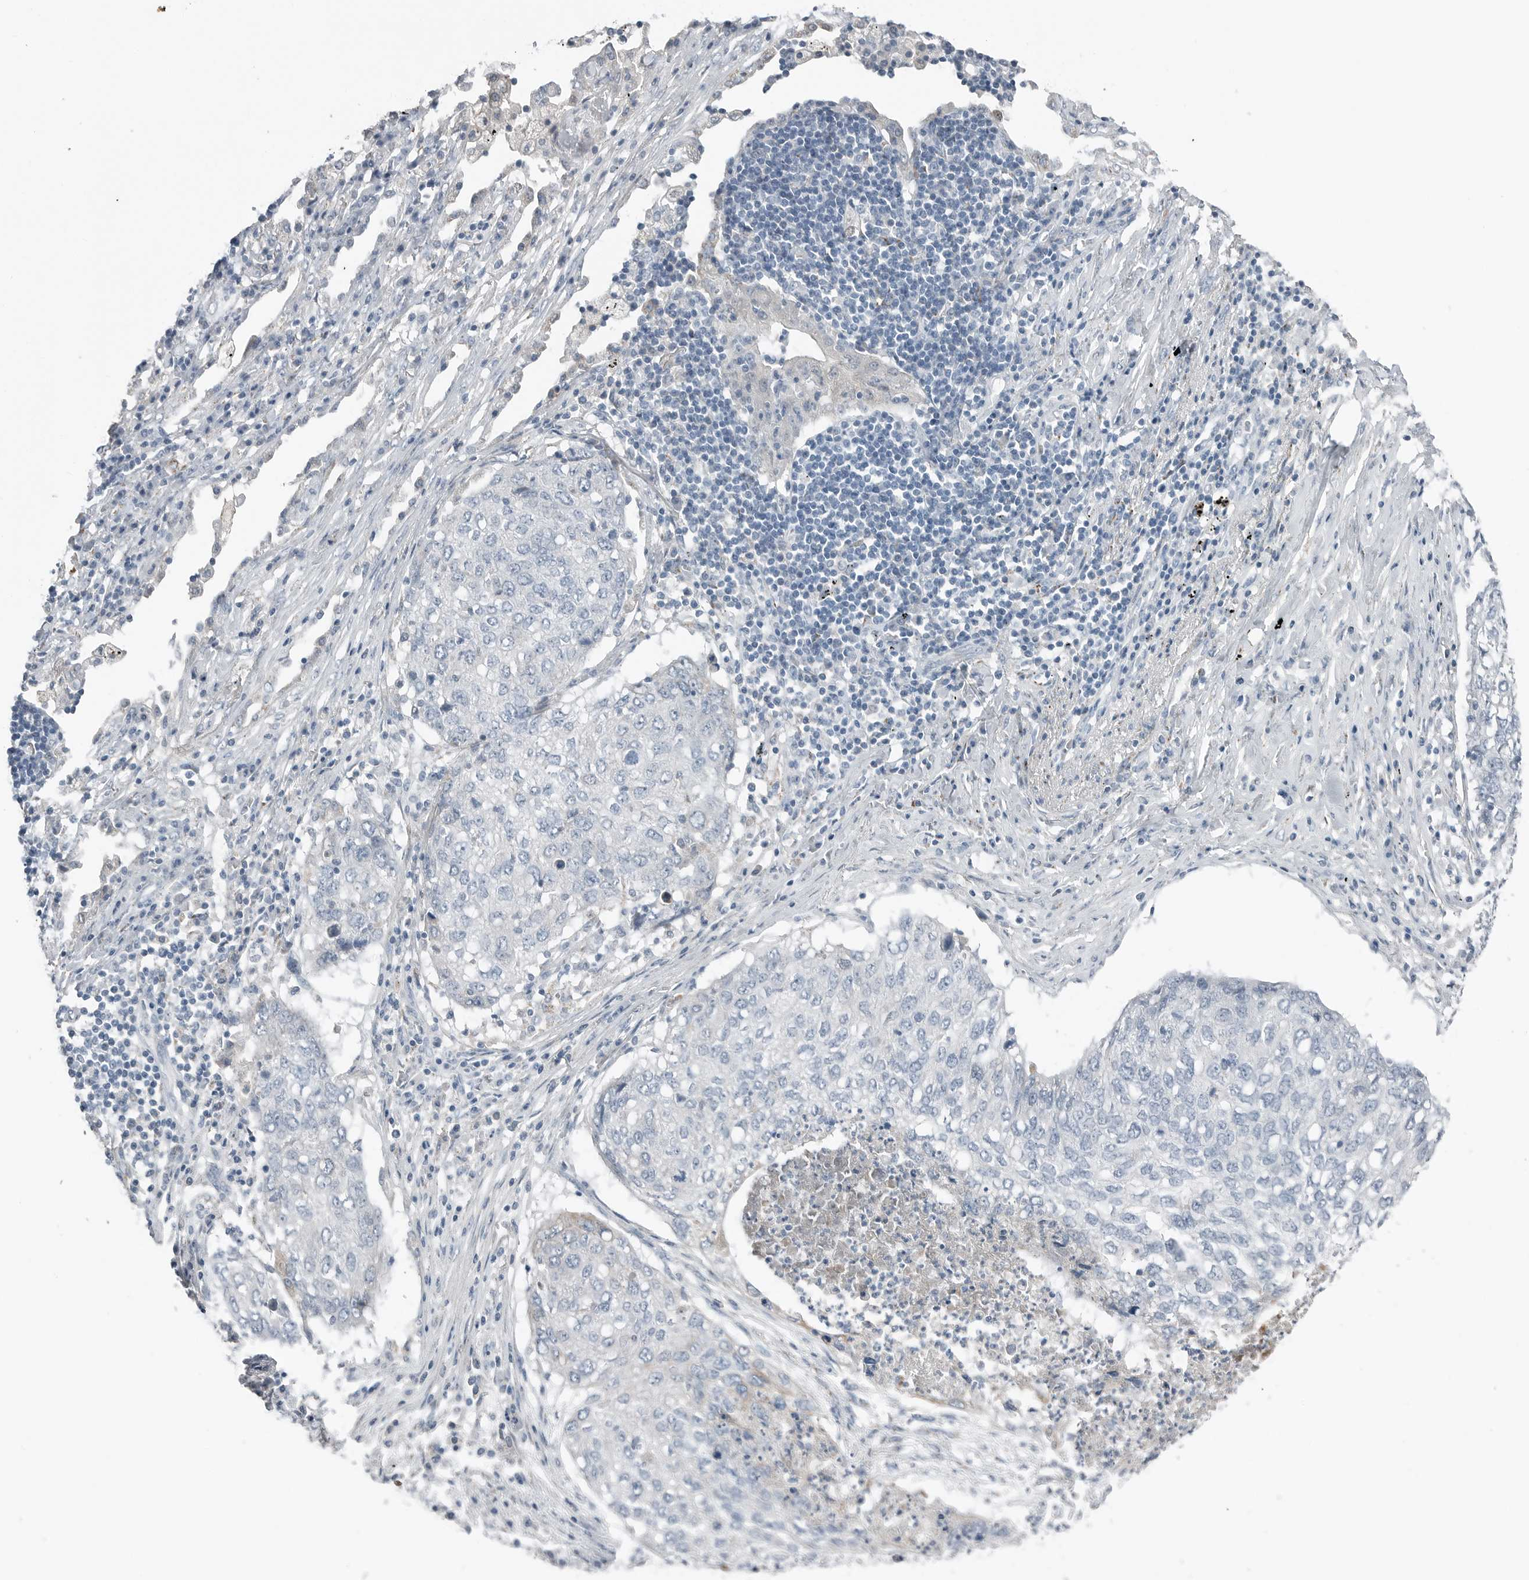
{"staining": {"intensity": "negative", "quantity": "none", "location": "none"}, "tissue": "lung cancer", "cell_type": "Tumor cells", "image_type": "cancer", "snomed": [{"axis": "morphology", "description": "Squamous cell carcinoma, NOS"}, {"axis": "topography", "description": "Lung"}], "caption": "An immunohistochemistry (IHC) micrograph of lung cancer is shown. There is no staining in tumor cells of lung cancer. (Immunohistochemistry, brightfield microscopy, high magnification).", "gene": "SERPINB7", "patient": {"sex": "female", "age": 63}}